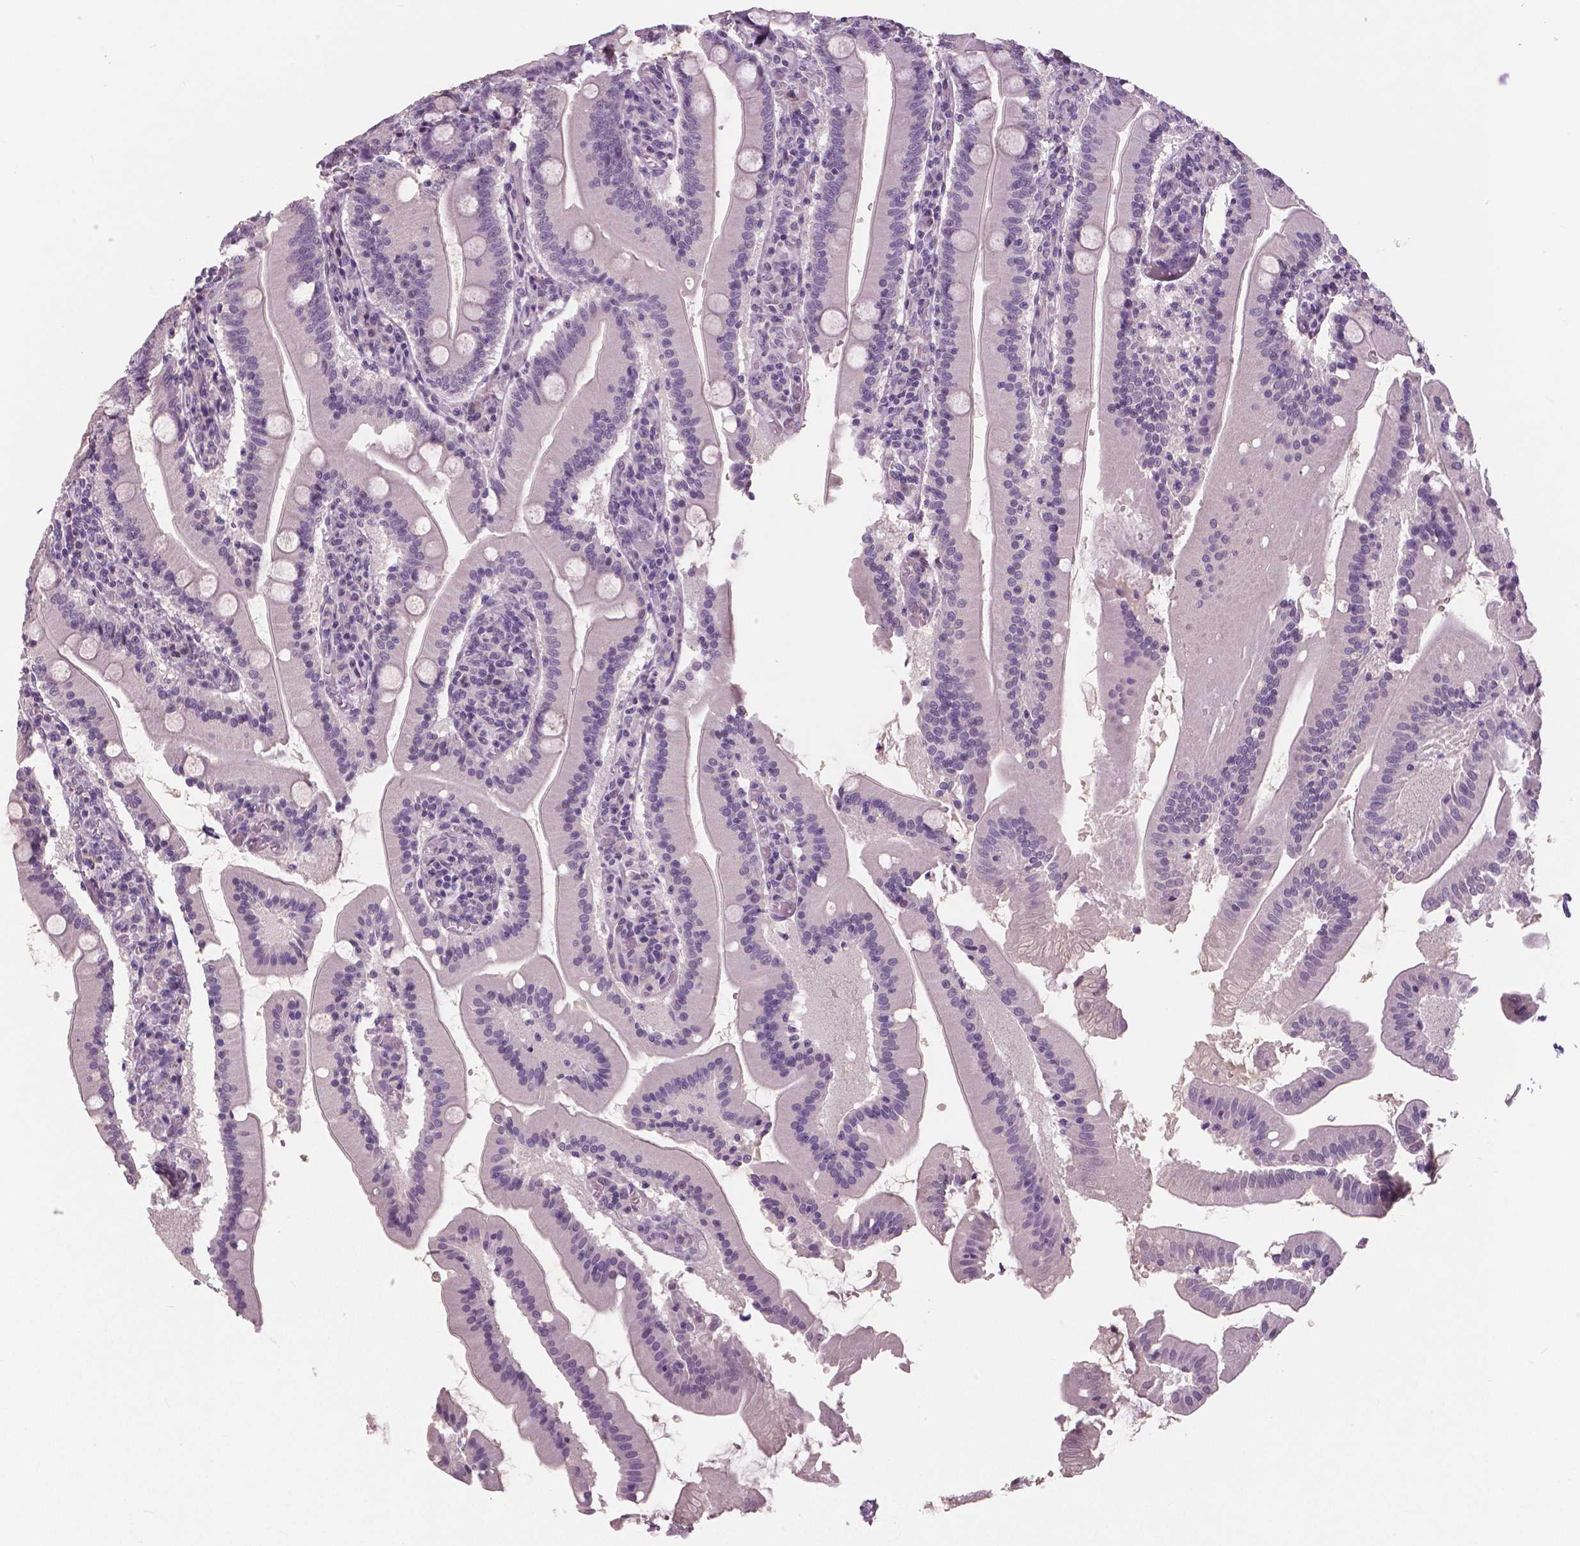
{"staining": {"intensity": "negative", "quantity": "none", "location": "none"}, "tissue": "small intestine", "cell_type": "Glandular cells", "image_type": "normal", "snomed": [{"axis": "morphology", "description": "Normal tissue, NOS"}, {"axis": "topography", "description": "Small intestine"}], "caption": "This micrograph is of normal small intestine stained with IHC to label a protein in brown with the nuclei are counter-stained blue. There is no staining in glandular cells.", "gene": "NECAB1", "patient": {"sex": "male", "age": 37}}